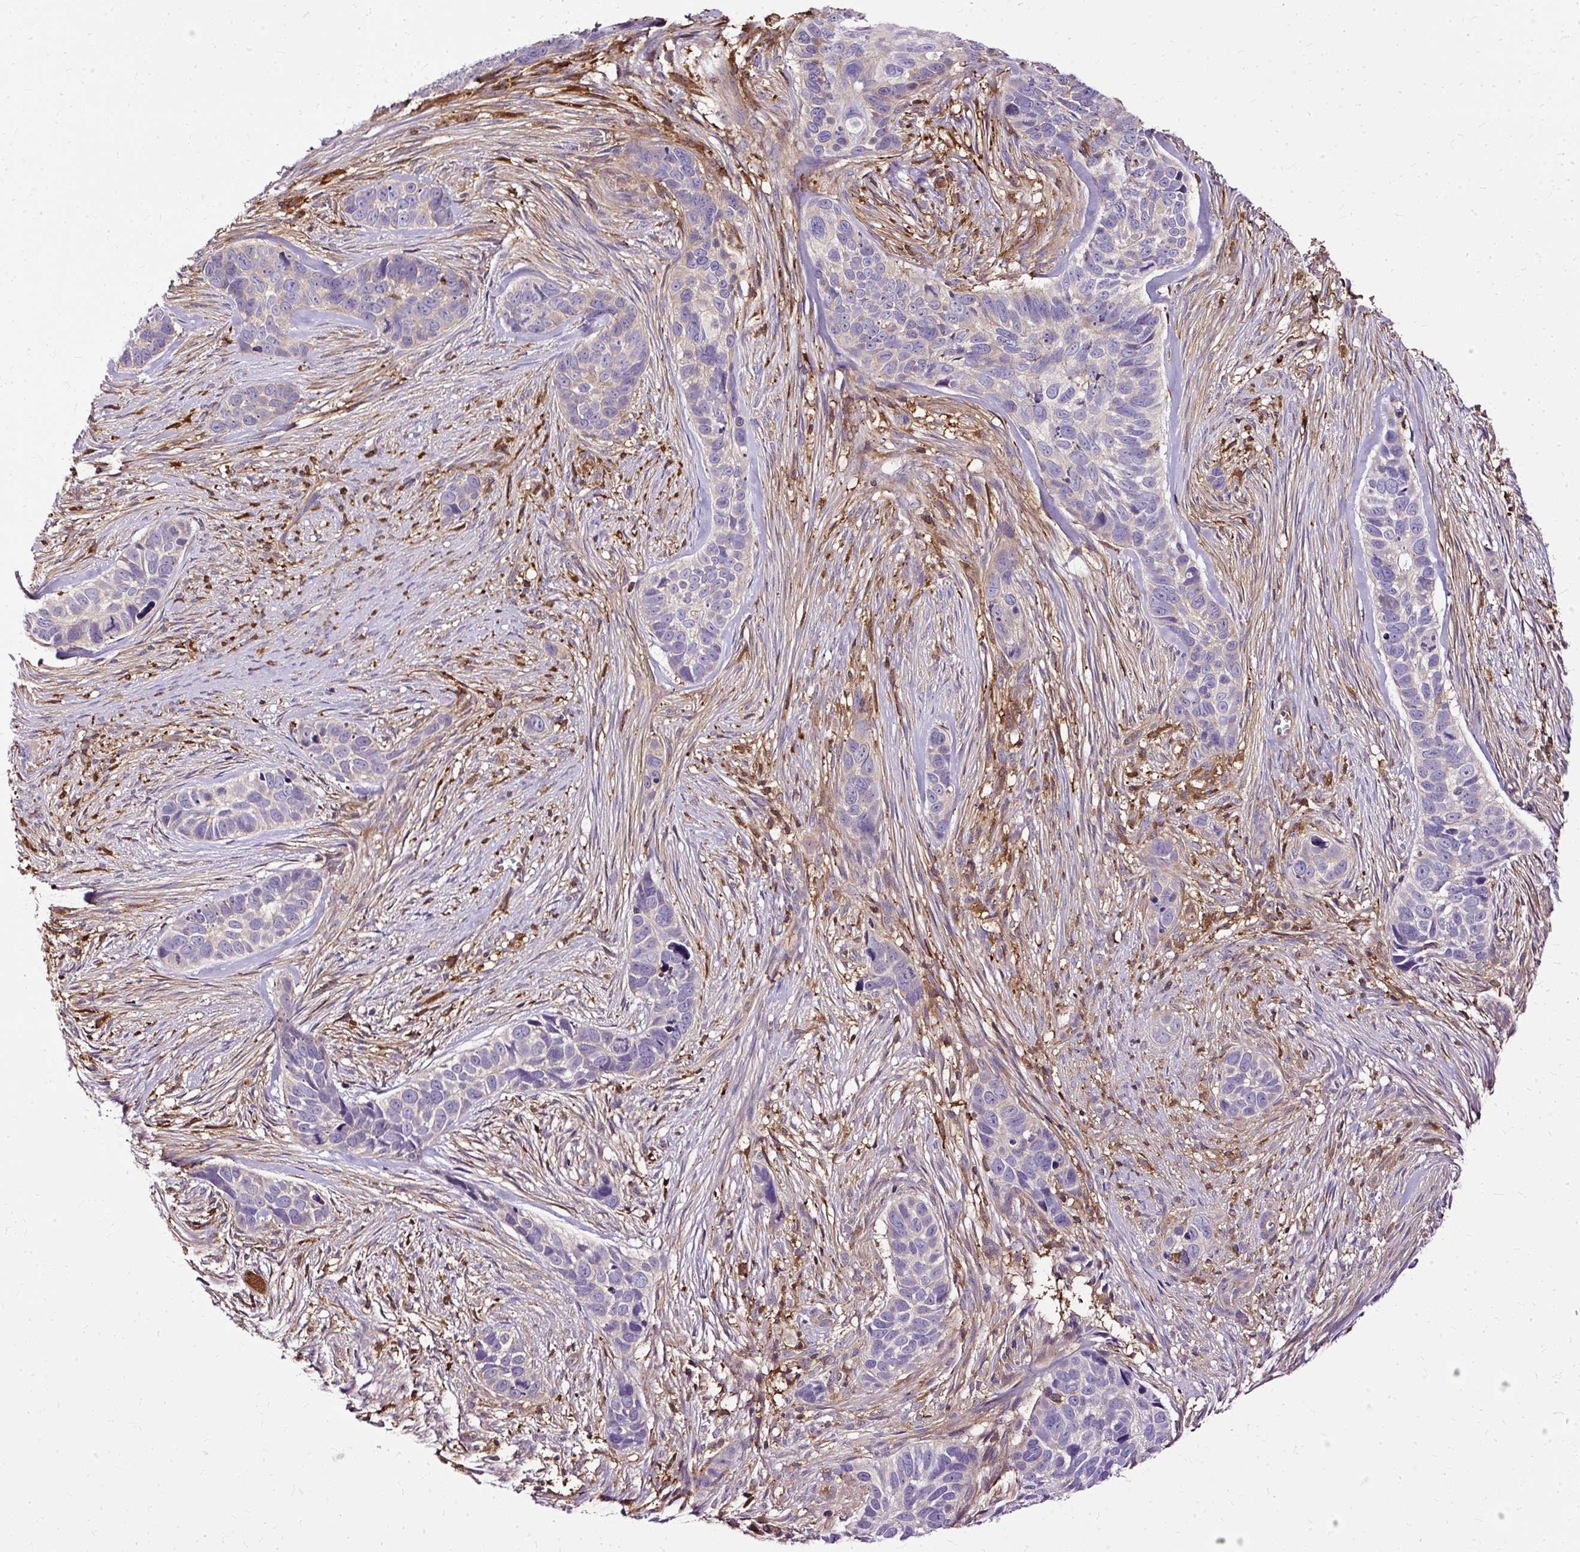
{"staining": {"intensity": "negative", "quantity": "none", "location": "none"}, "tissue": "skin cancer", "cell_type": "Tumor cells", "image_type": "cancer", "snomed": [{"axis": "morphology", "description": "Basal cell carcinoma"}, {"axis": "topography", "description": "Skin"}], "caption": "Immunohistochemistry micrograph of skin basal cell carcinoma stained for a protein (brown), which displays no expression in tumor cells.", "gene": "TWF2", "patient": {"sex": "female", "age": 82}}